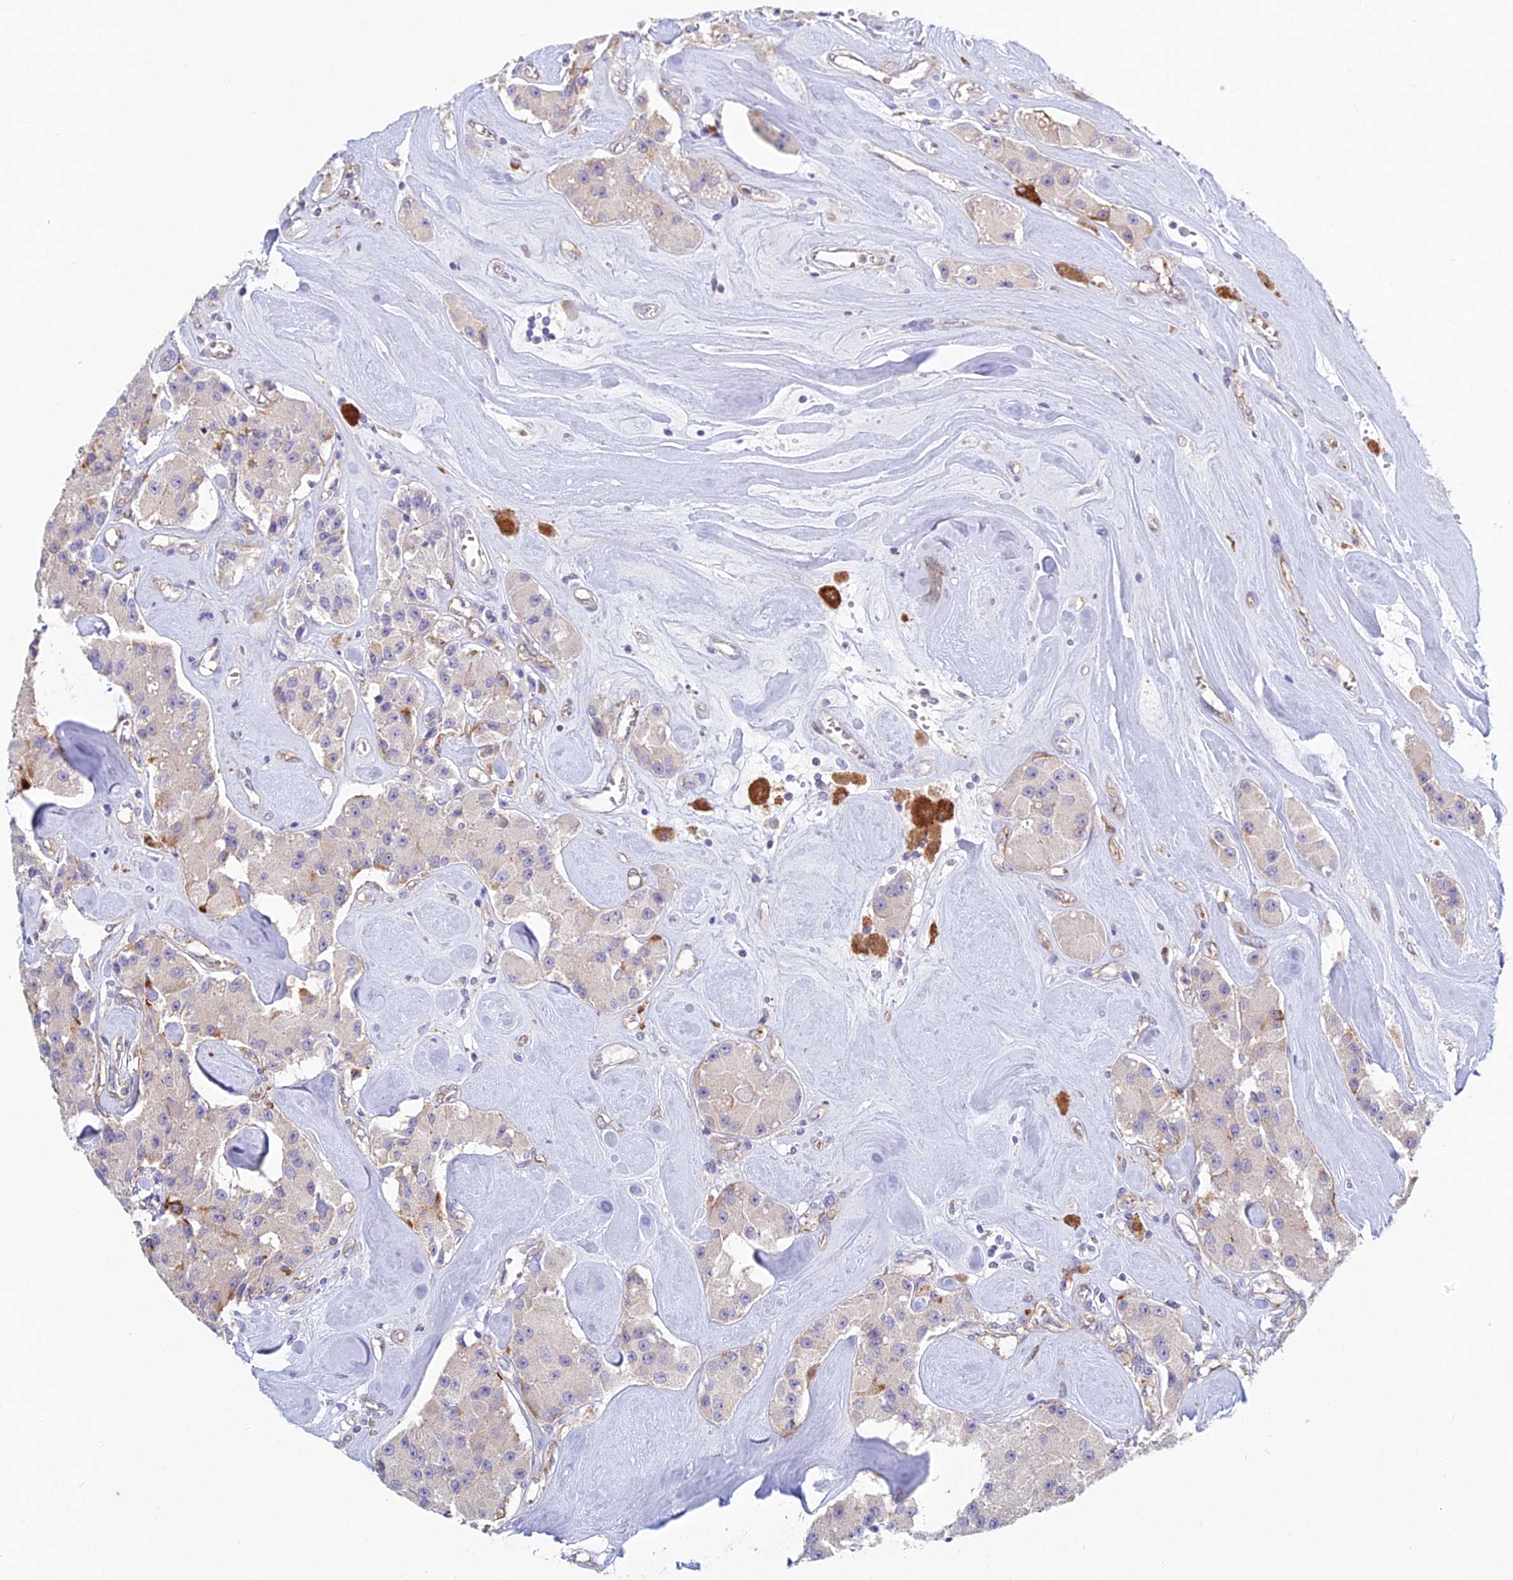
{"staining": {"intensity": "moderate", "quantity": "<25%", "location": "cytoplasmic/membranous"}, "tissue": "carcinoid", "cell_type": "Tumor cells", "image_type": "cancer", "snomed": [{"axis": "morphology", "description": "Carcinoid, malignant, NOS"}, {"axis": "topography", "description": "Pancreas"}], "caption": "Carcinoid stained with DAB (3,3'-diaminobenzidine) immunohistochemistry demonstrates low levels of moderate cytoplasmic/membranous expression in approximately <25% of tumor cells.", "gene": "METTL26", "patient": {"sex": "male", "age": 41}}